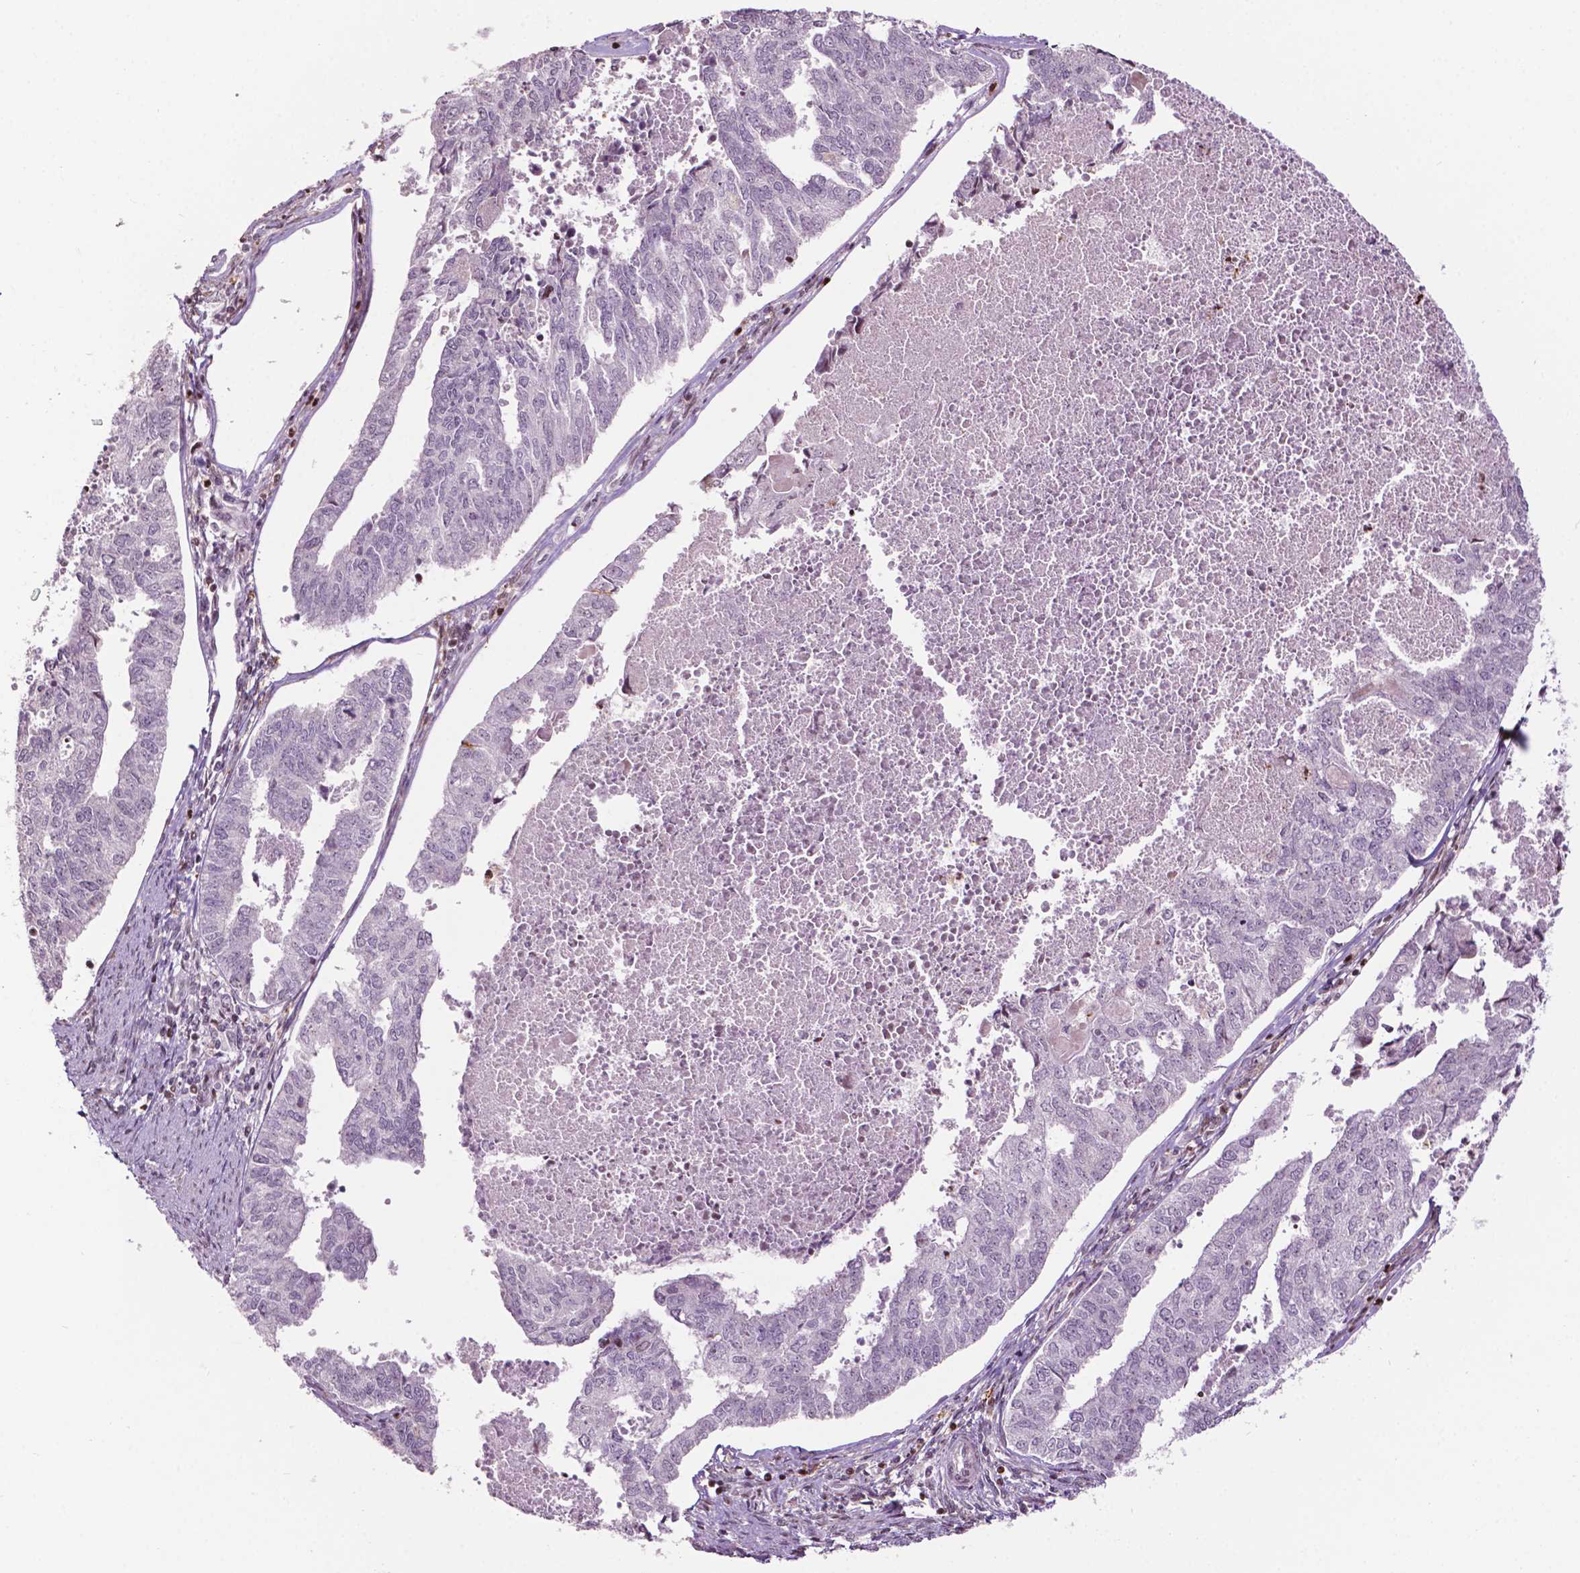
{"staining": {"intensity": "negative", "quantity": "none", "location": "none"}, "tissue": "endometrial cancer", "cell_type": "Tumor cells", "image_type": "cancer", "snomed": [{"axis": "morphology", "description": "Adenocarcinoma, NOS"}, {"axis": "topography", "description": "Endometrium"}], "caption": "Immunohistochemistry of endometrial cancer (adenocarcinoma) demonstrates no staining in tumor cells.", "gene": "PTPN18", "patient": {"sex": "female", "age": 73}}